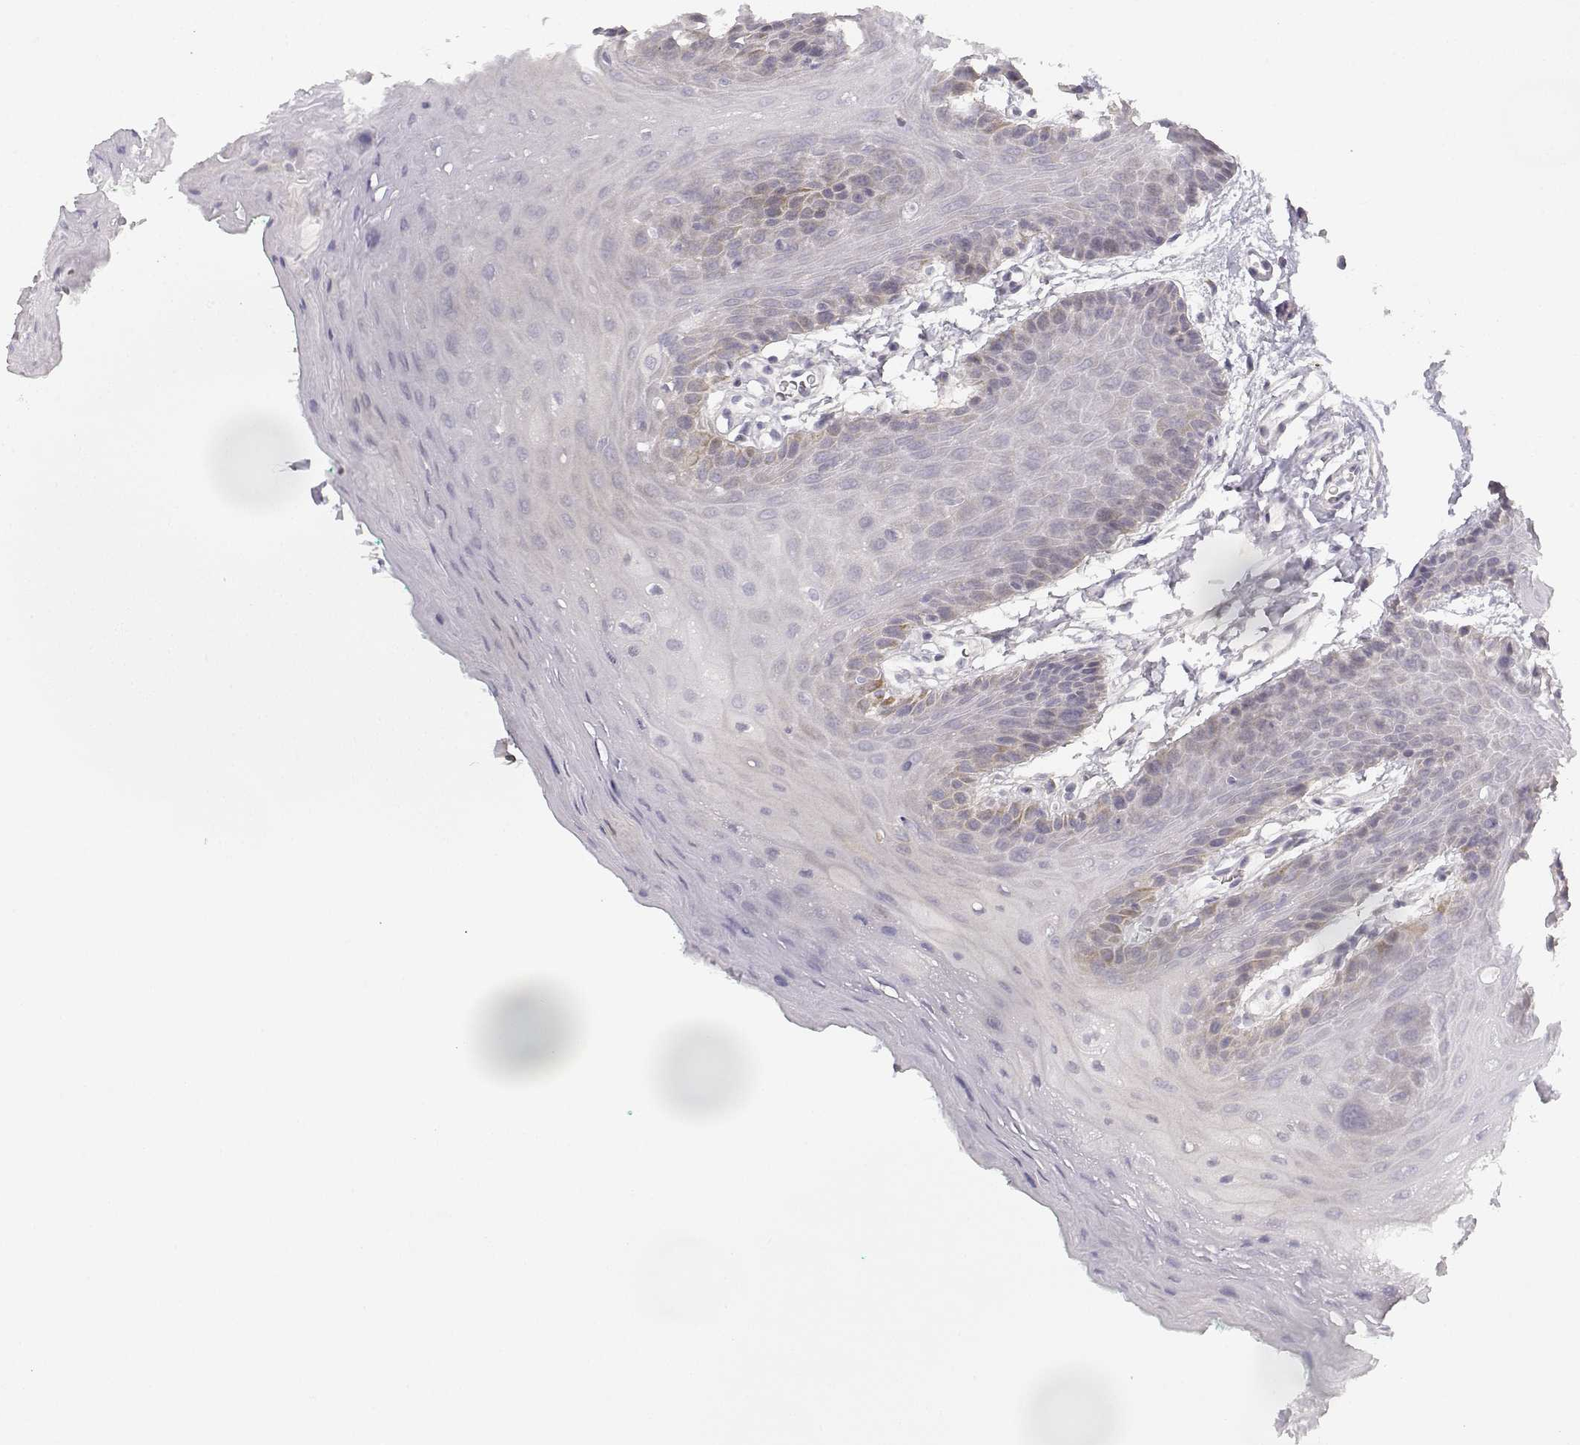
{"staining": {"intensity": "negative", "quantity": "none", "location": "none"}, "tissue": "oral mucosa", "cell_type": "Squamous epithelial cells", "image_type": "normal", "snomed": [{"axis": "morphology", "description": "Normal tissue, NOS"}, {"axis": "morphology", "description": "Squamous cell carcinoma, NOS"}, {"axis": "topography", "description": "Oral tissue"}, {"axis": "topography", "description": "Head-Neck"}], "caption": "IHC of benign human oral mucosa reveals no expression in squamous epithelial cells. (DAB (3,3'-diaminobenzidine) IHC, high magnification).", "gene": "GLIPR1L2", "patient": {"sex": "female", "age": 50}}